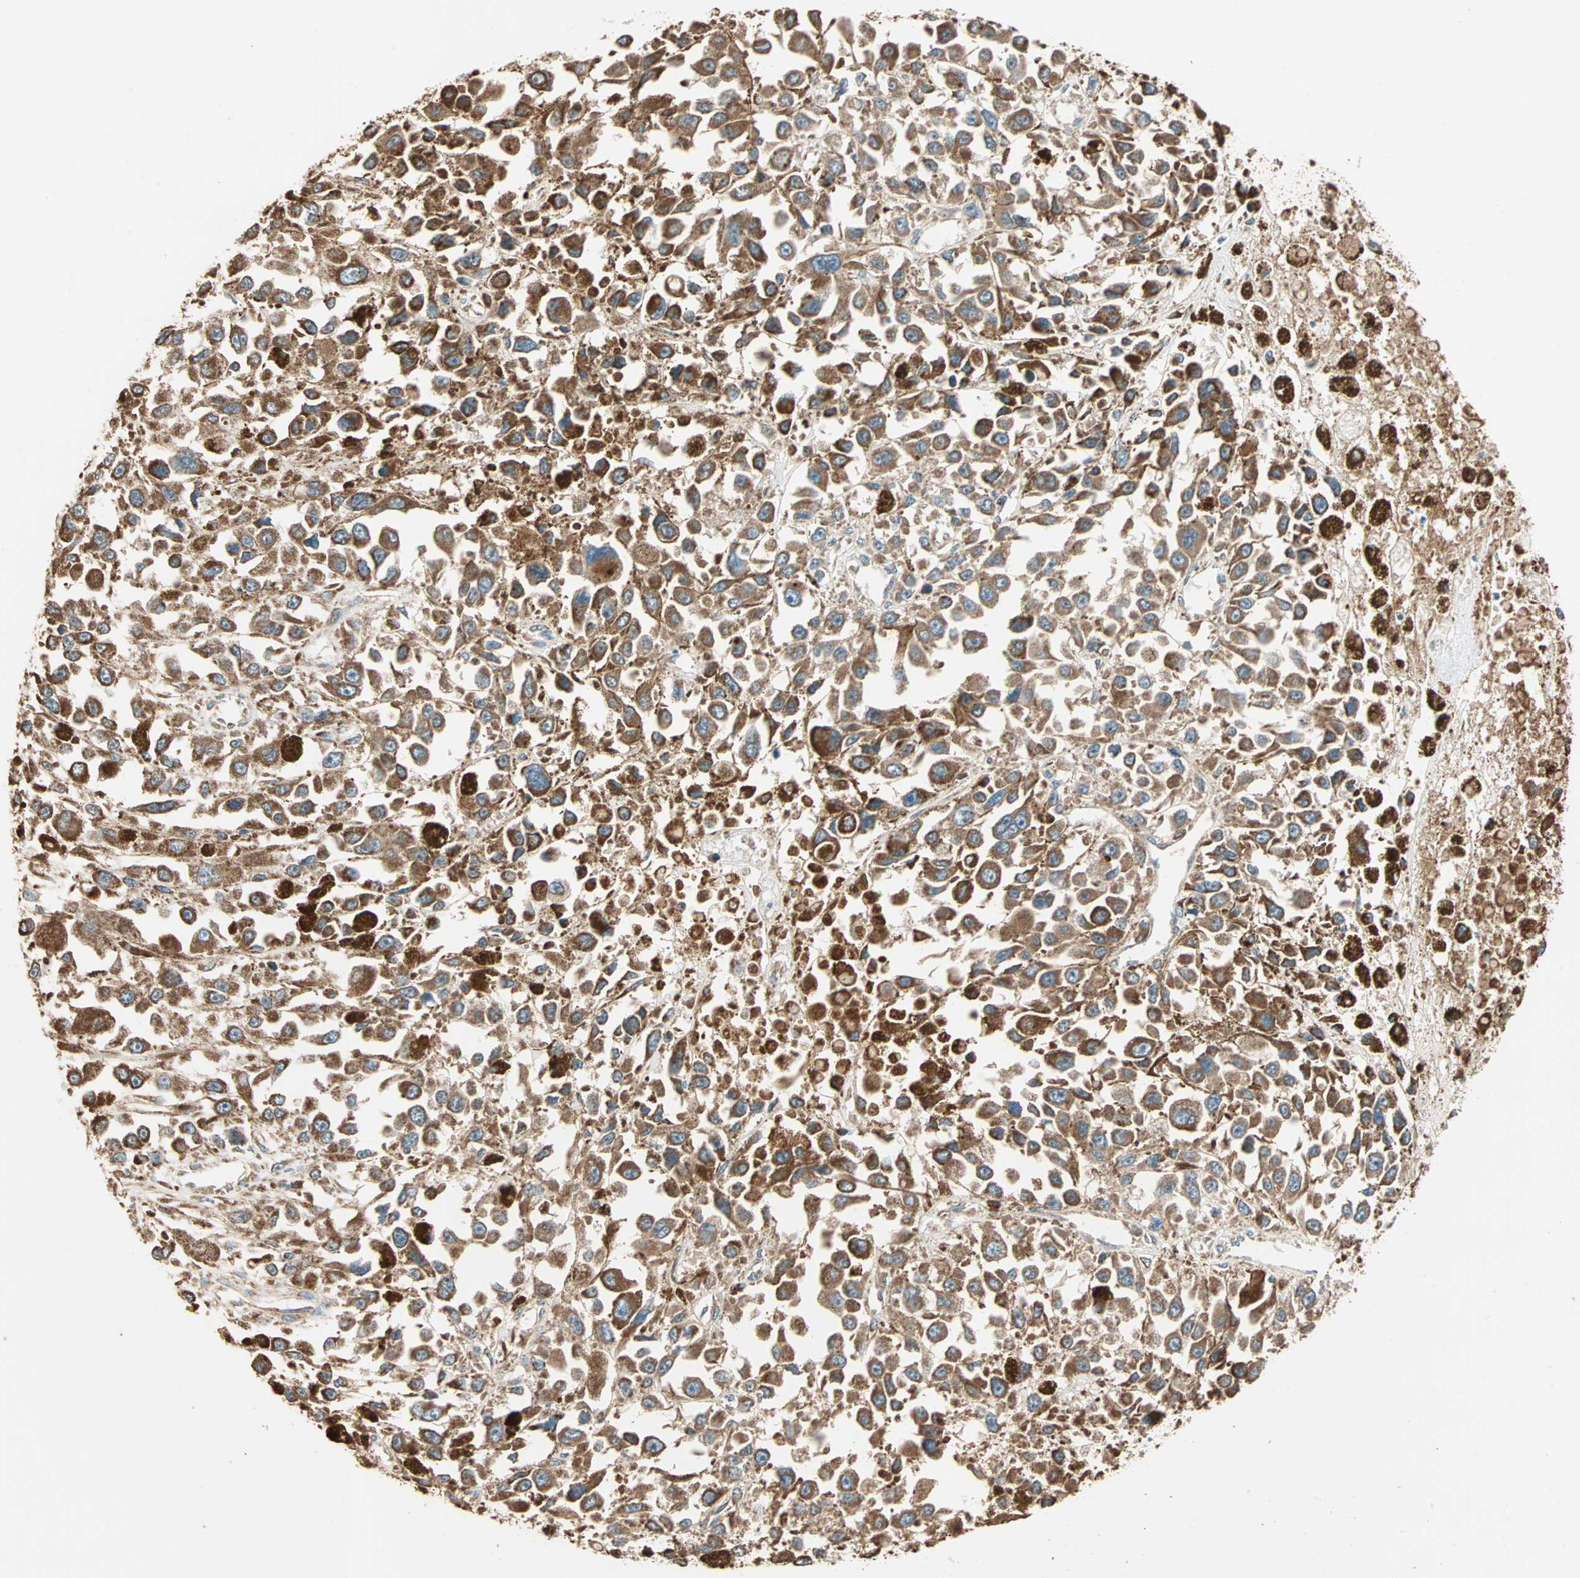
{"staining": {"intensity": "strong", "quantity": ">75%", "location": "cytoplasmic/membranous"}, "tissue": "melanoma", "cell_type": "Tumor cells", "image_type": "cancer", "snomed": [{"axis": "morphology", "description": "Malignant melanoma, Metastatic site"}, {"axis": "topography", "description": "Lymph node"}], "caption": "A brown stain labels strong cytoplasmic/membranous positivity of a protein in malignant melanoma (metastatic site) tumor cells.", "gene": "EIF4G2", "patient": {"sex": "male", "age": 59}}